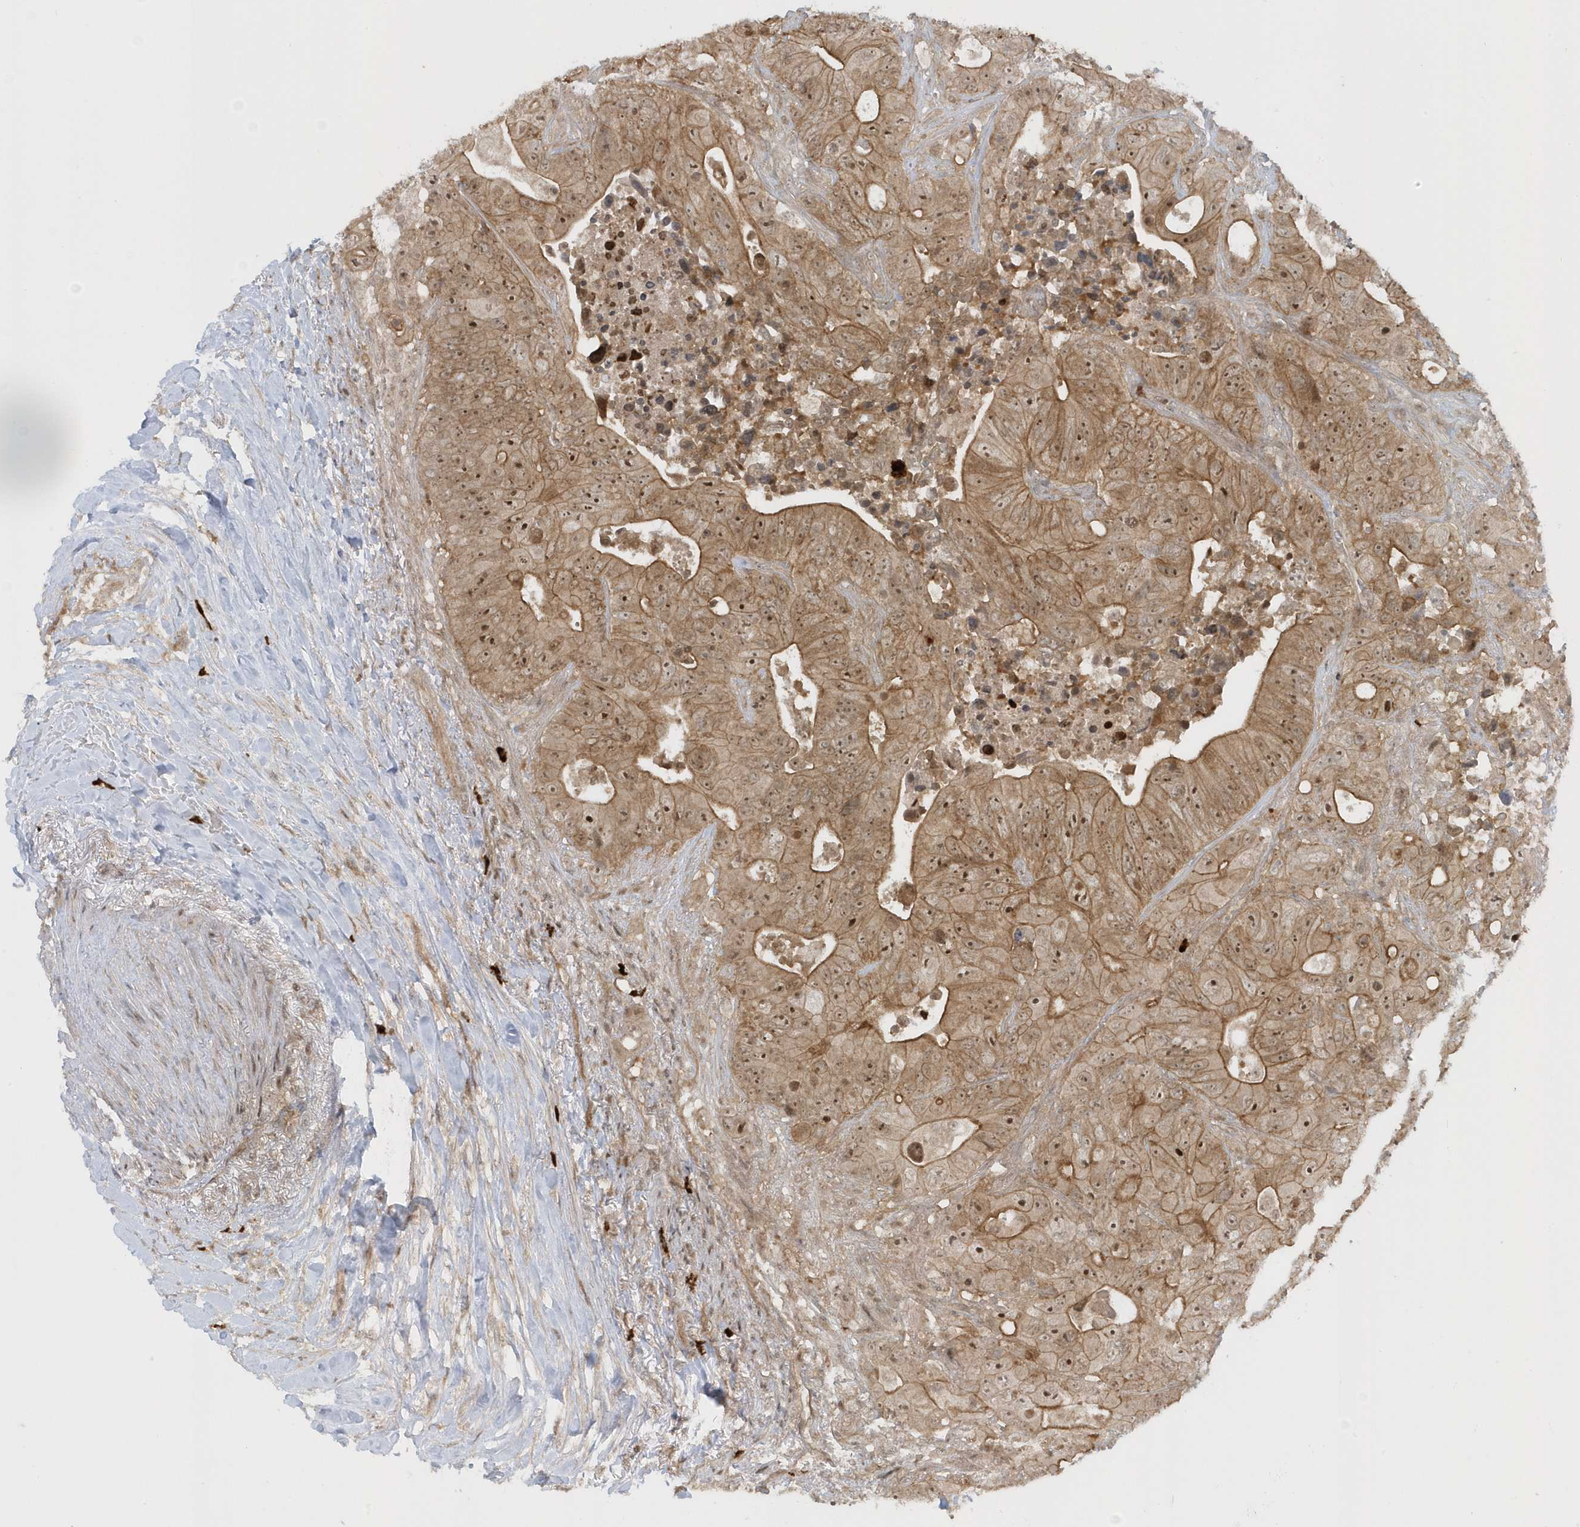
{"staining": {"intensity": "moderate", "quantity": ">75%", "location": "cytoplasmic/membranous,nuclear"}, "tissue": "colorectal cancer", "cell_type": "Tumor cells", "image_type": "cancer", "snomed": [{"axis": "morphology", "description": "Adenocarcinoma, NOS"}, {"axis": "topography", "description": "Colon"}], "caption": "Tumor cells show medium levels of moderate cytoplasmic/membranous and nuclear positivity in about >75% of cells in human colorectal cancer.", "gene": "PPP1R7", "patient": {"sex": "female", "age": 46}}